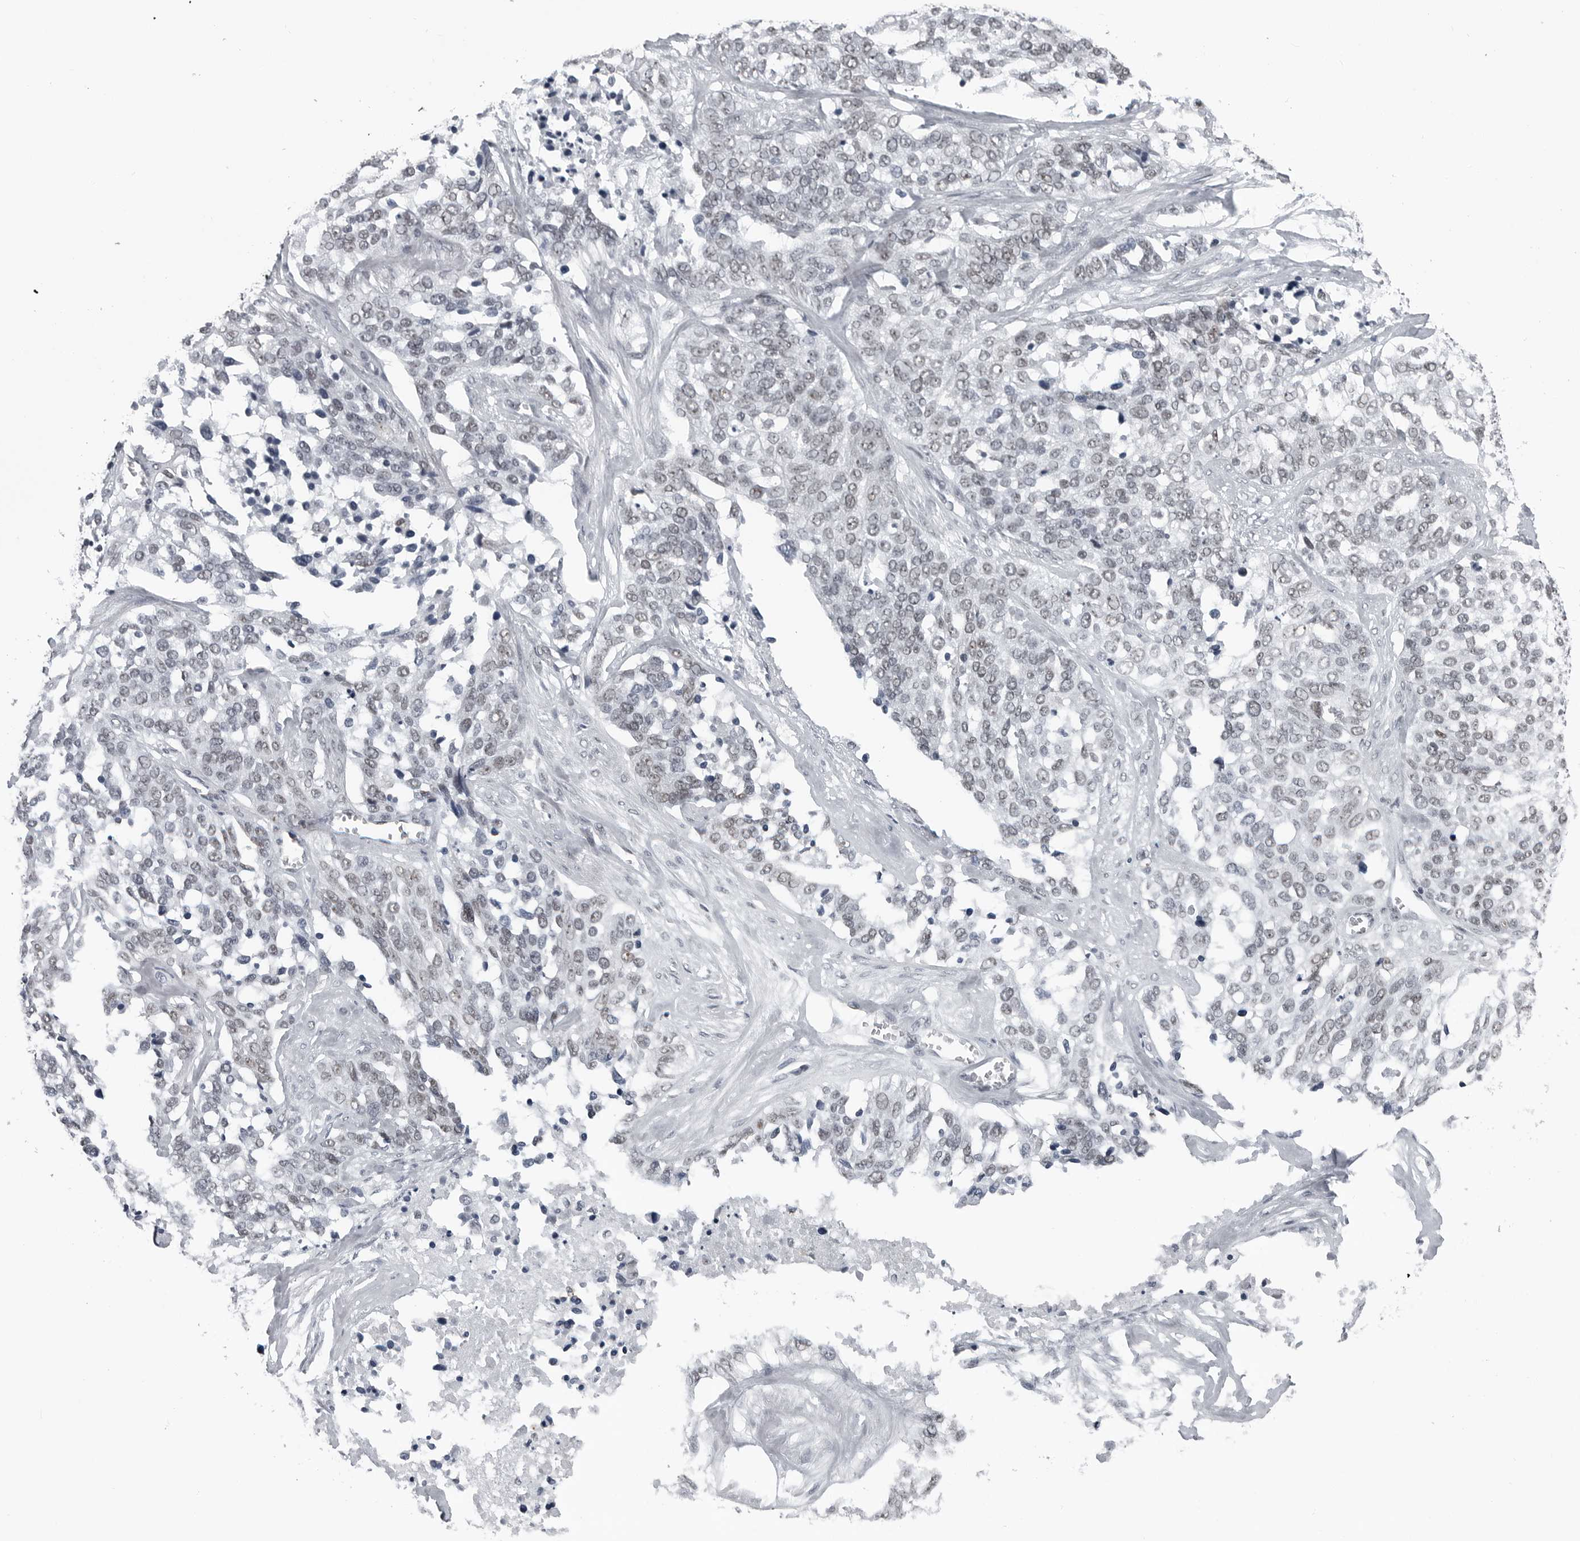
{"staining": {"intensity": "weak", "quantity": "25%-75%", "location": "nuclear"}, "tissue": "ovarian cancer", "cell_type": "Tumor cells", "image_type": "cancer", "snomed": [{"axis": "morphology", "description": "Cystadenocarcinoma, serous, NOS"}, {"axis": "topography", "description": "Ovary"}], "caption": "Serous cystadenocarcinoma (ovarian) stained with a brown dye reveals weak nuclear positive positivity in about 25%-75% of tumor cells.", "gene": "AKR1A1", "patient": {"sex": "female", "age": 44}}